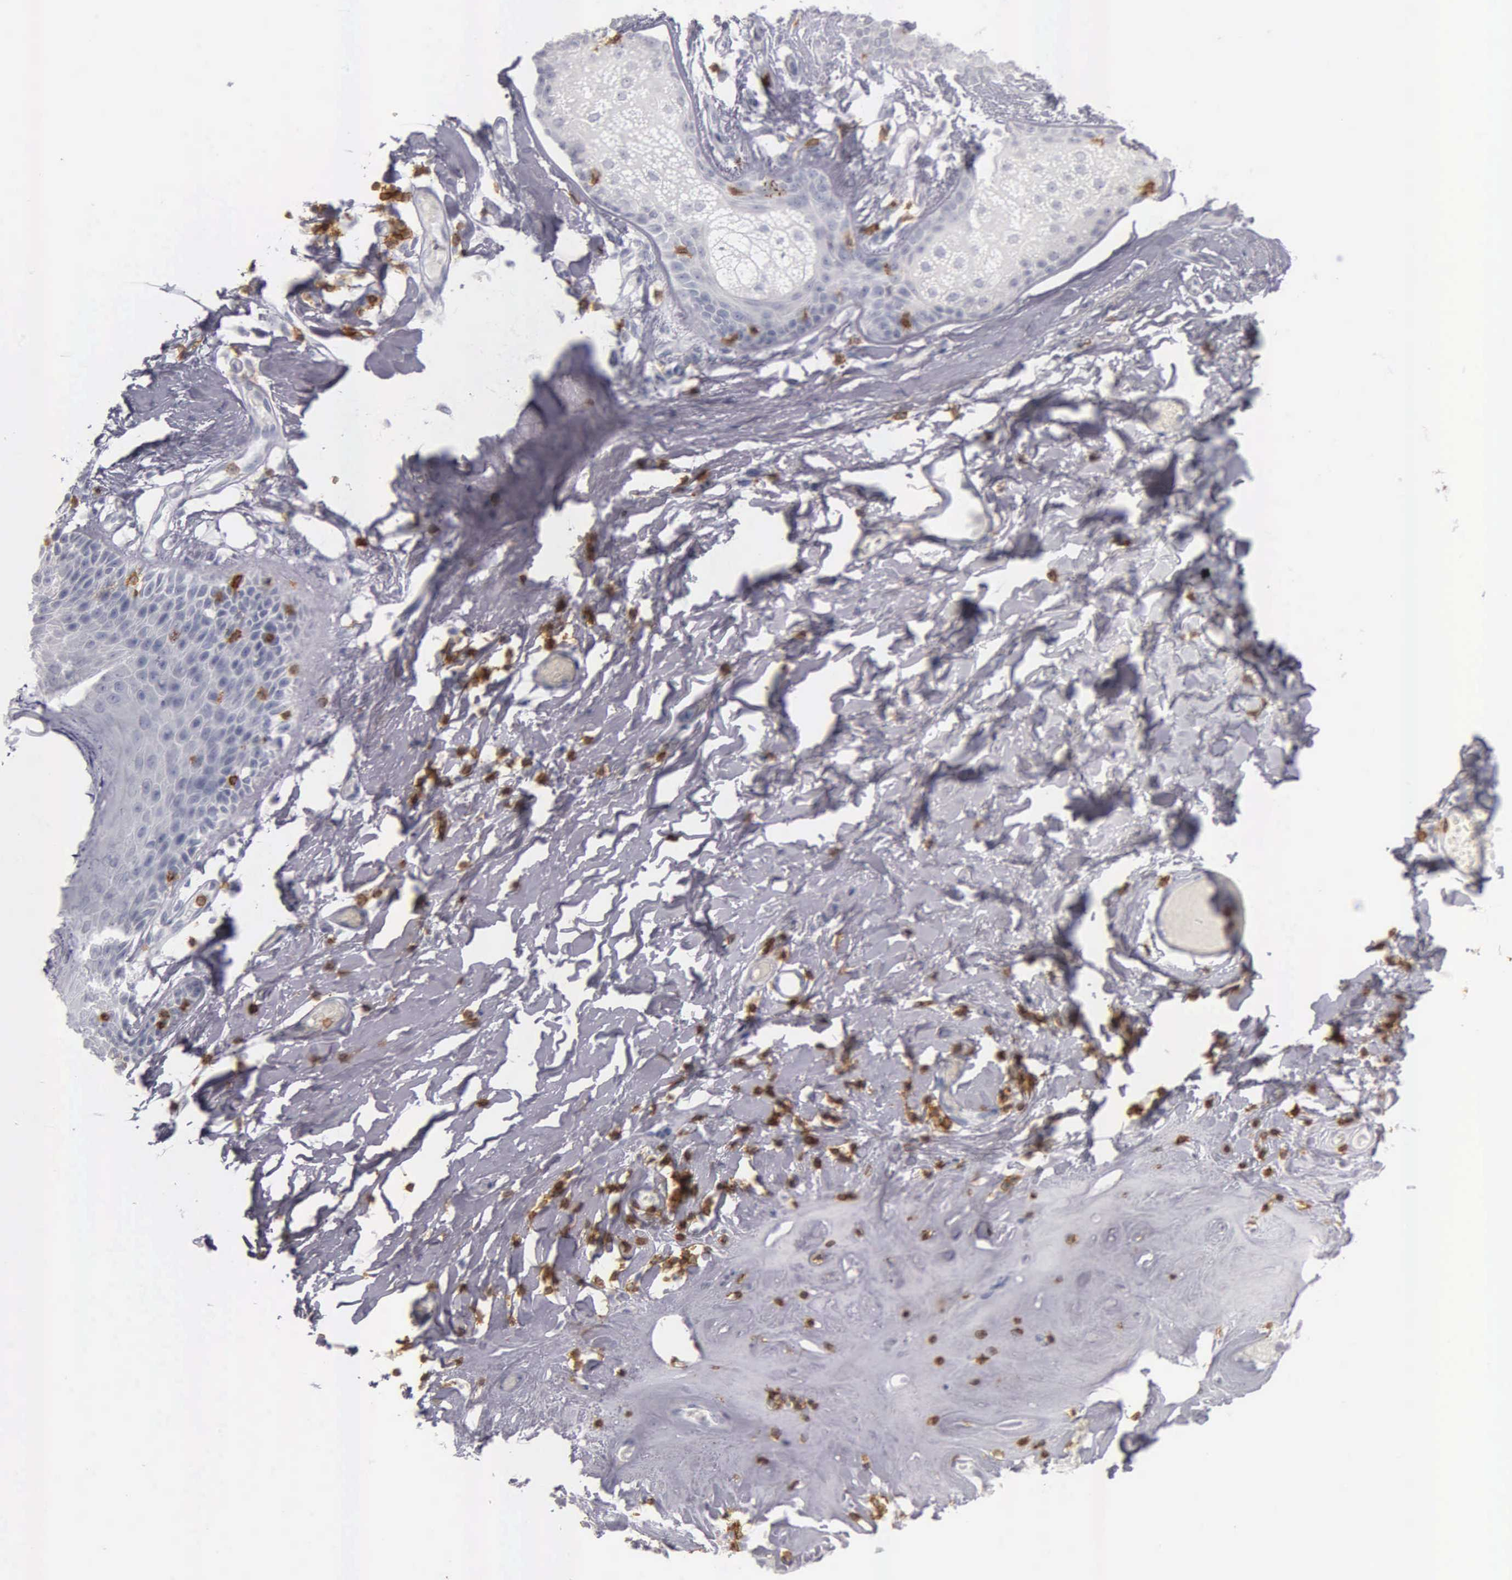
{"staining": {"intensity": "negative", "quantity": "none", "location": "none"}, "tissue": "skin", "cell_type": "Epidermal cells", "image_type": "normal", "snomed": [{"axis": "morphology", "description": "Normal tissue, NOS"}, {"axis": "topography", "description": "Vascular tissue"}, {"axis": "topography", "description": "Vulva"}, {"axis": "topography", "description": "Peripheral nerve tissue"}], "caption": "An image of skin stained for a protein demonstrates no brown staining in epidermal cells.", "gene": "CD3E", "patient": {"sex": "female", "age": 86}}